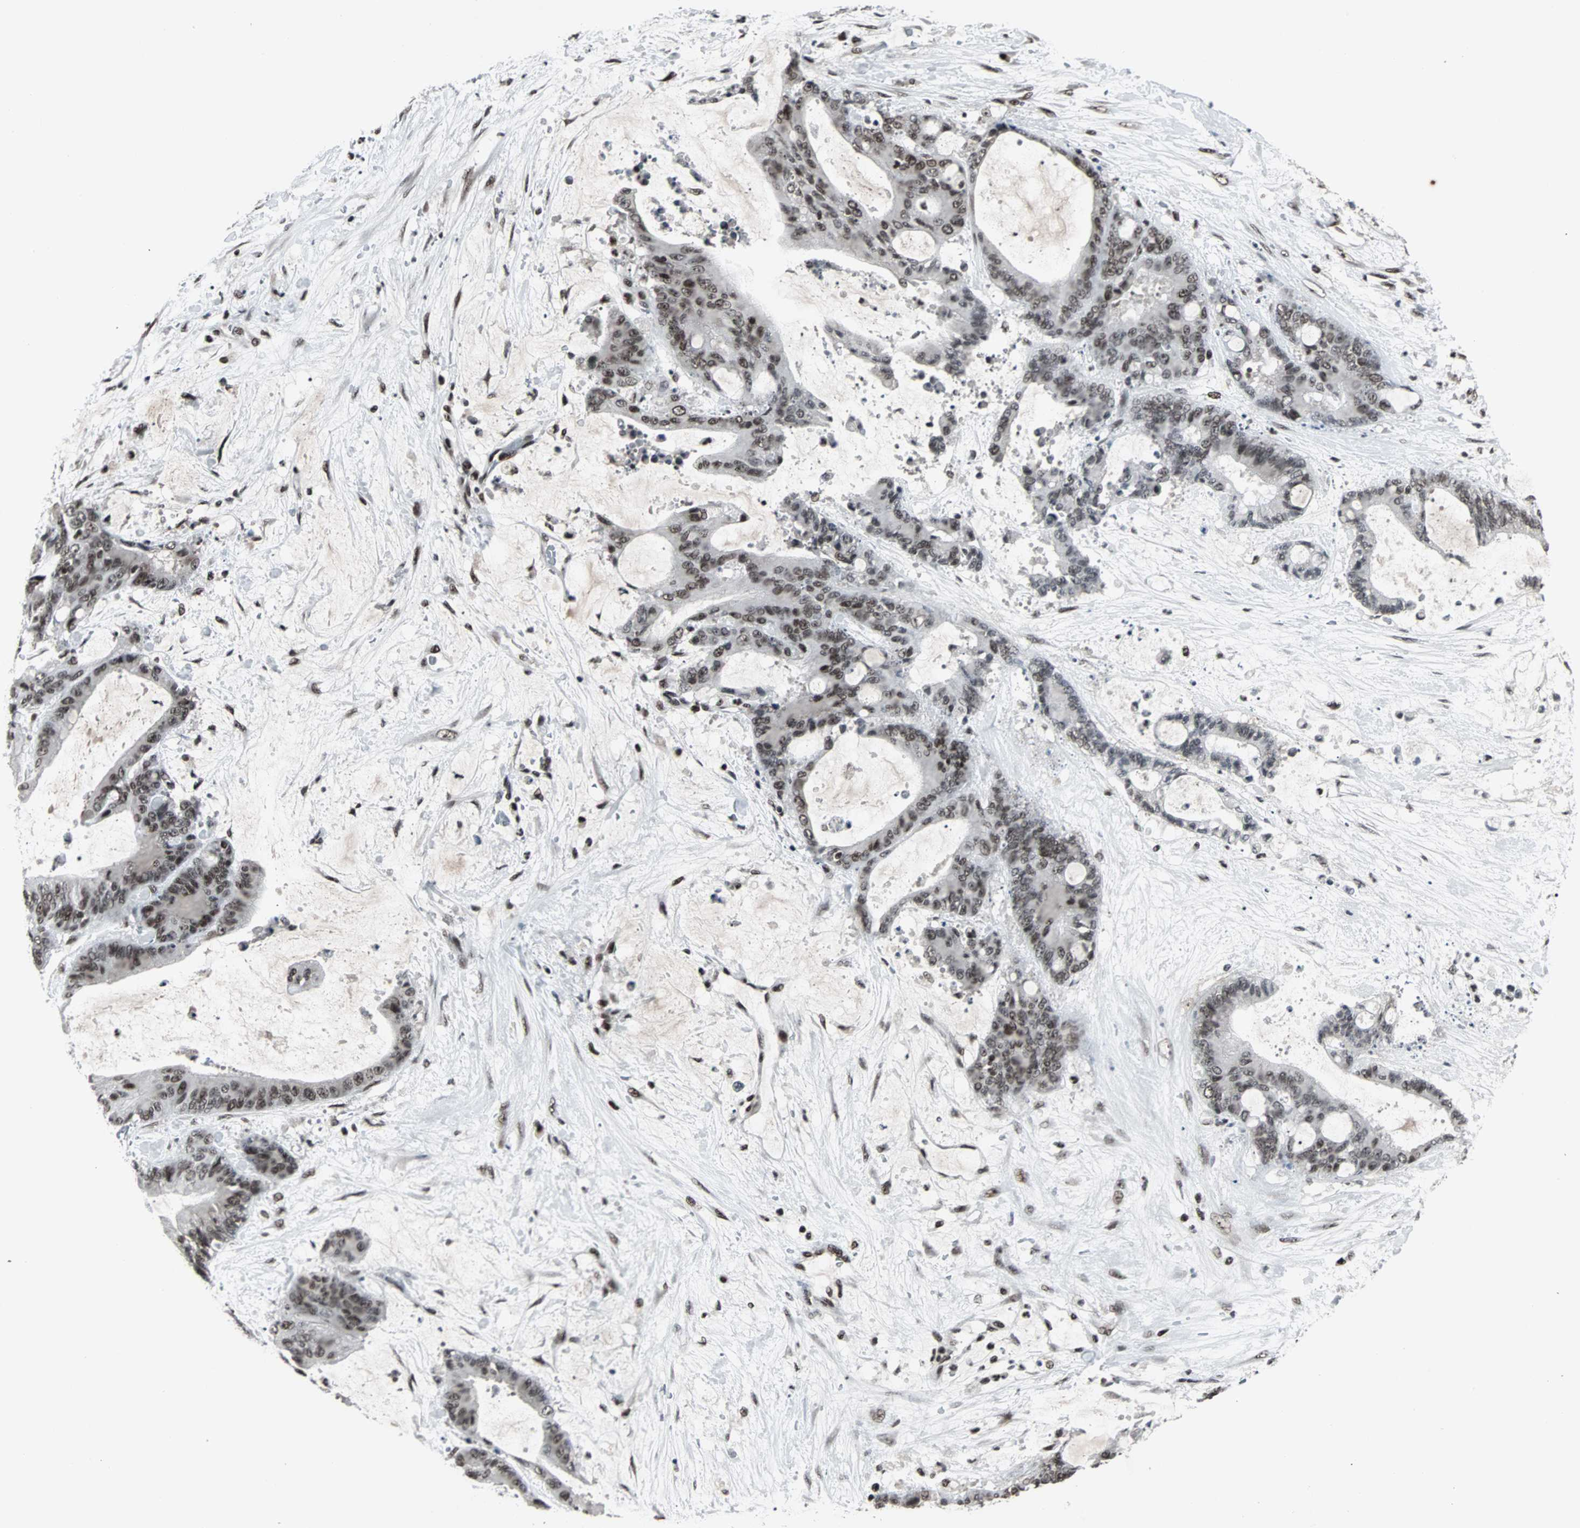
{"staining": {"intensity": "moderate", "quantity": ">75%", "location": "nuclear"}, "tissue": "liver cancer", "cell_type": "Tumor cells", "image_type": "cancer", "snomed": [{"axis": "morphology", "description": "Cholangiocarcinoma"}, {"axis": "topography", "description": "Liver"}], "caption": "An IHC histopathology image of neoplastic tissue is shown. Protein staining in brown labels moderate nuclear positivity in liver cancer (cholangiocarcinoma) within tumor cells. (DAB IHC, brown staining for protein, blue staining for nuclei).", "gene": "PNKP", "patient": {"sex": "female", "age": 73}}